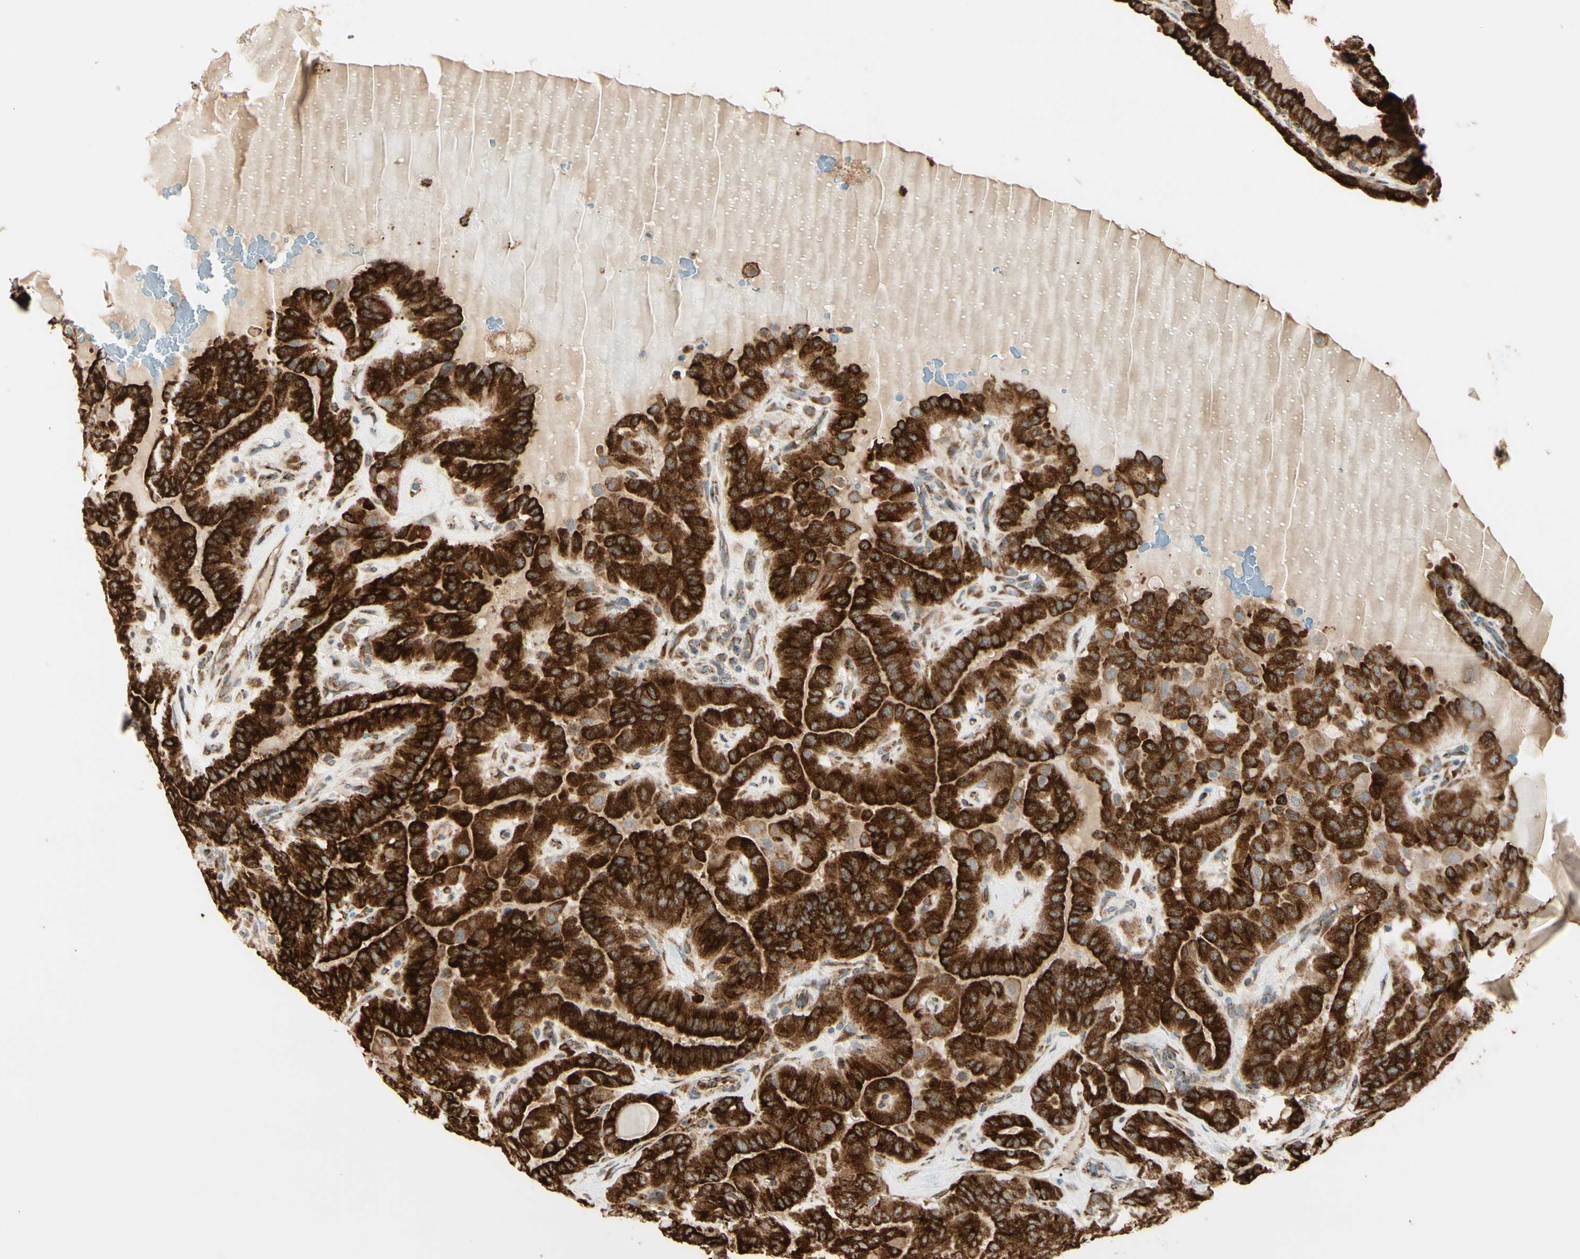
{"staining": {"intensity": "strong", "quantity": ">75%", "location": "cytoplasmic/membranous"}, "tissue": "thyroid cancer", "cell_type": "Tumor cells", "image_type": "cancer", "snomed": [{"axis": "morphology", "description": "Papillary adenocarcinoma, NOS"}, {"axis": "topography", "description": "Thyroid gland"}], "caption": "DAB (3,3'-diaminobenzidine) immunohistochemical staining of thyroid papillary adenocarcinoma exhibits strong cytoplasmic/membranous protein positivity in approximately >75% of tumor cells.", "gene": "HSP90B1", "patient": {"sex": "male", "age": 77}}